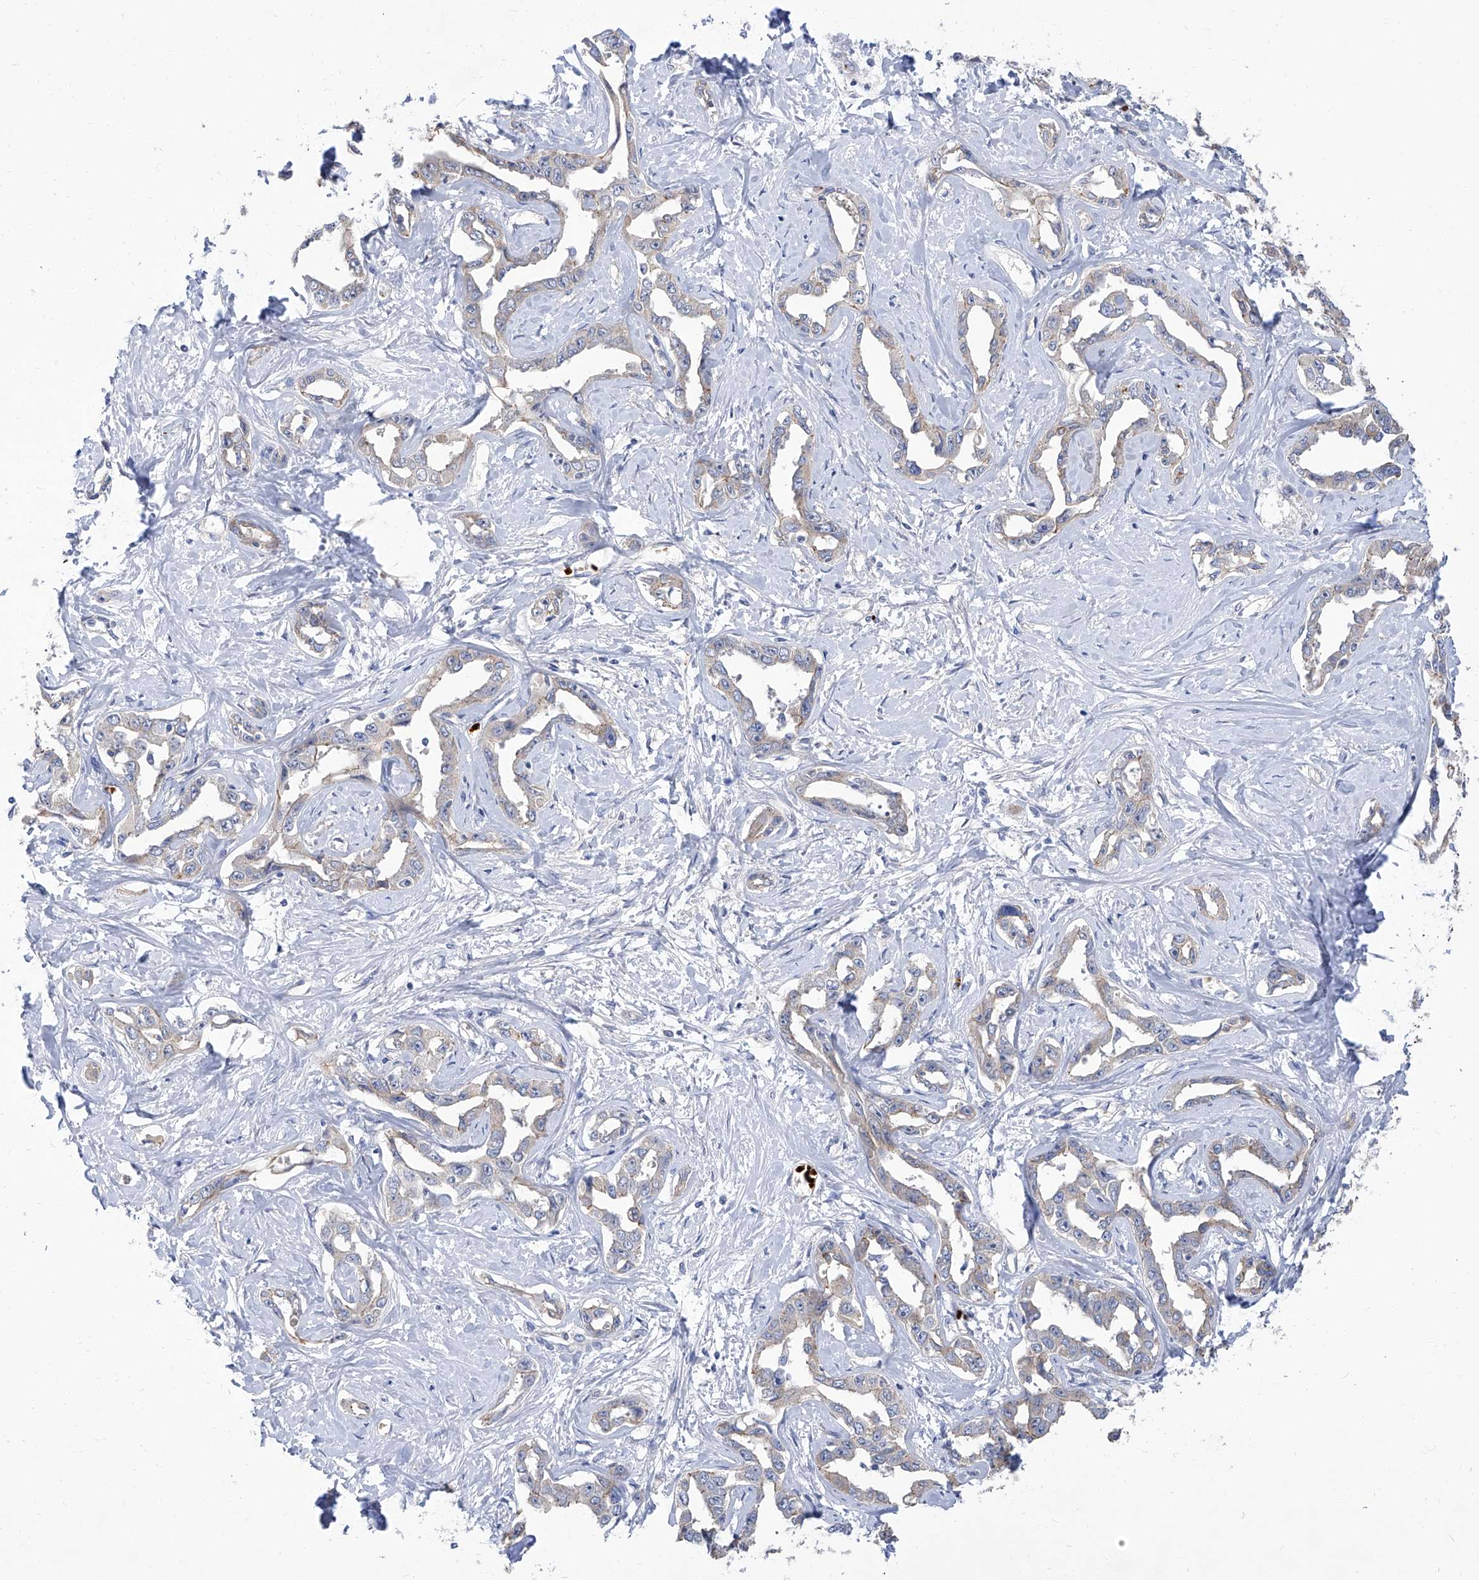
{"staining": {"intensity": "negative", "quantity": "none", "location": "none"}, "tissue": "liver cancer", "cell_type": "Tumor cells", "image_type": "cancer", "snomed": [{"axis": "morphology", "description": "Cholangiocarcinoma"}, {"axis": "topography", "description": "Liver"}], "caption": "This is an IHC photomicrograph of human liver cancer. There is no expression in tumor cells.", "gene": "PARD3", "patient": {"sex": "male", "age": 59}}